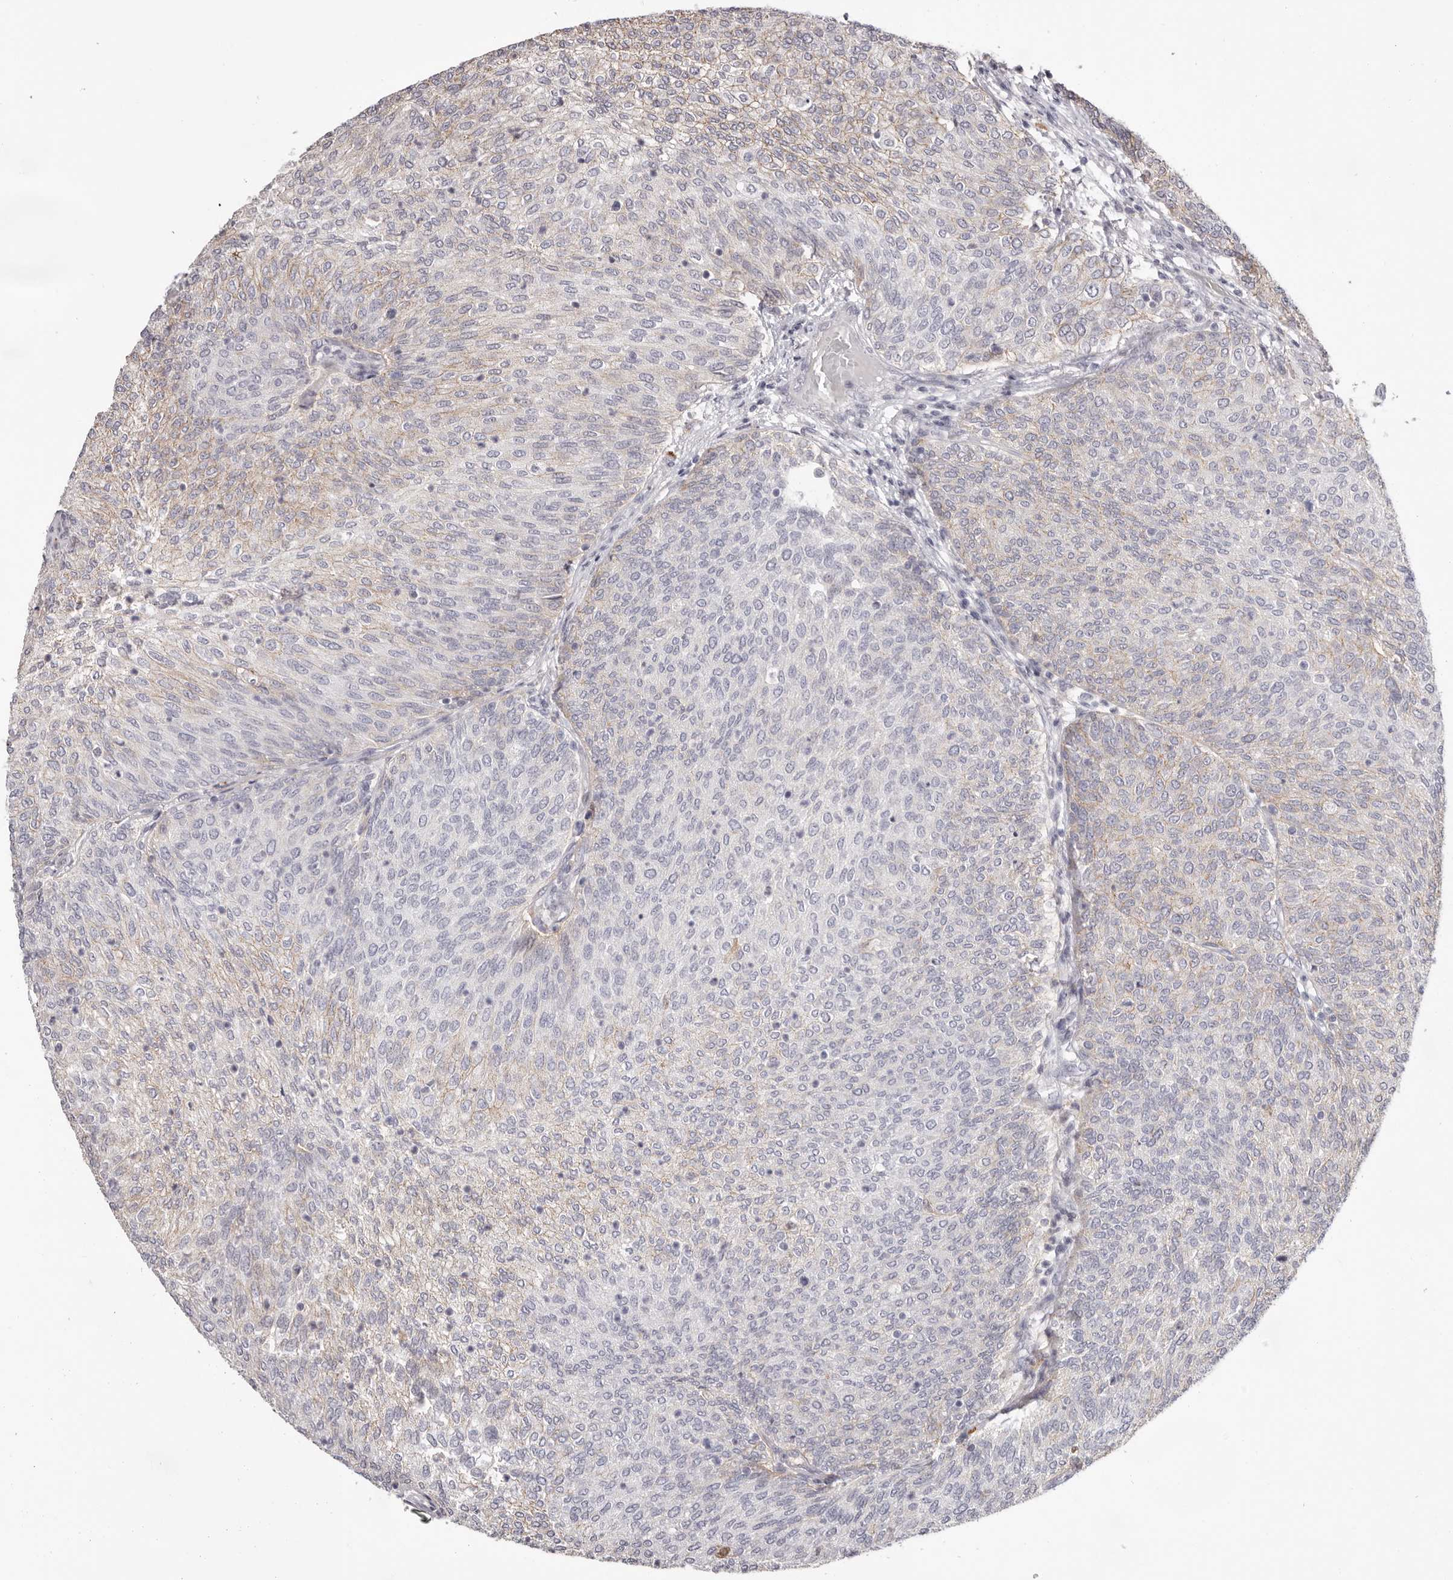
{"staining": {"intensity": "weak", "quantity": "25%-75%", "location": "cytoplasmic/membranous"}, "tissue": "urothelial cancer", "cell_type": "Tumor cells", "image_type": "cancer", "snomed": [{"axis": "morphology", "description": "Urothelial carcinoma, Low grade"}, {"axis": "topography", "description": "Urinary bladder"}], "caption": "Urothelial carcinoma (low-grade) tissue demonstrates weak cytoplasmic/membranous staining in about 25%-75% of tumor cells, visualized by immunohistochemistry. The protein of interest is shown in brown color, while the nuclei are stained blue.", "gene": "PCDHB6", "patient": {"sex": "female", "age": 79}}